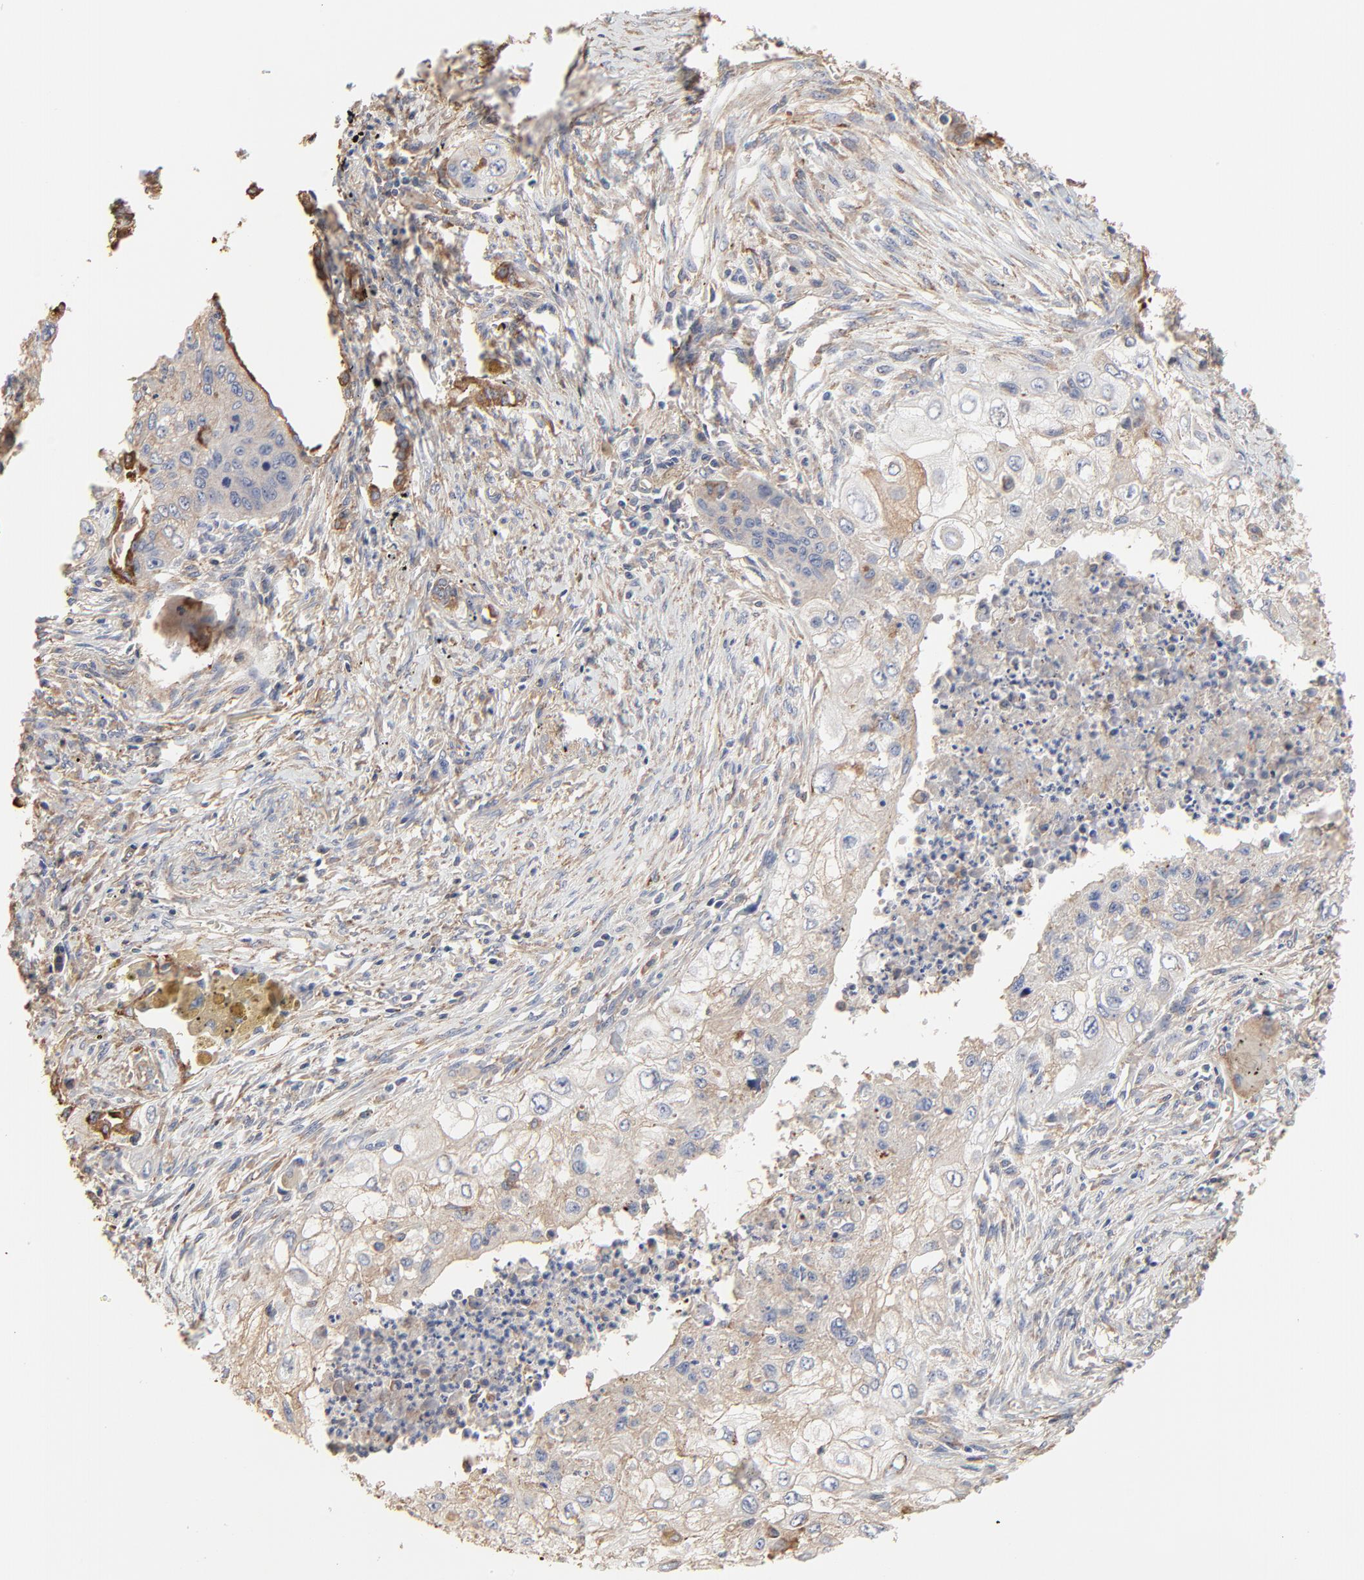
{"staining": {"intensity": "weak", "quantity": ">75%", "location": "cytoplasmic/membranous"}, "tissue": "lung cancer", "cell_type": "Tumor cells", "image_type": "cancer", "snomed": [{"axis": "morphology", "description": "Squamous cell carcinoma, NOS"}, {"axis": "topography", "description": "Lung"}], "caption": "The image displays staining of squamous cell carcinoma (lung), revealing weak cytoplasmic/membranous protein staining (brown color) within tumor cells.", "gene": "NXF3", "patient": {"sex": "male", "age": 71}}